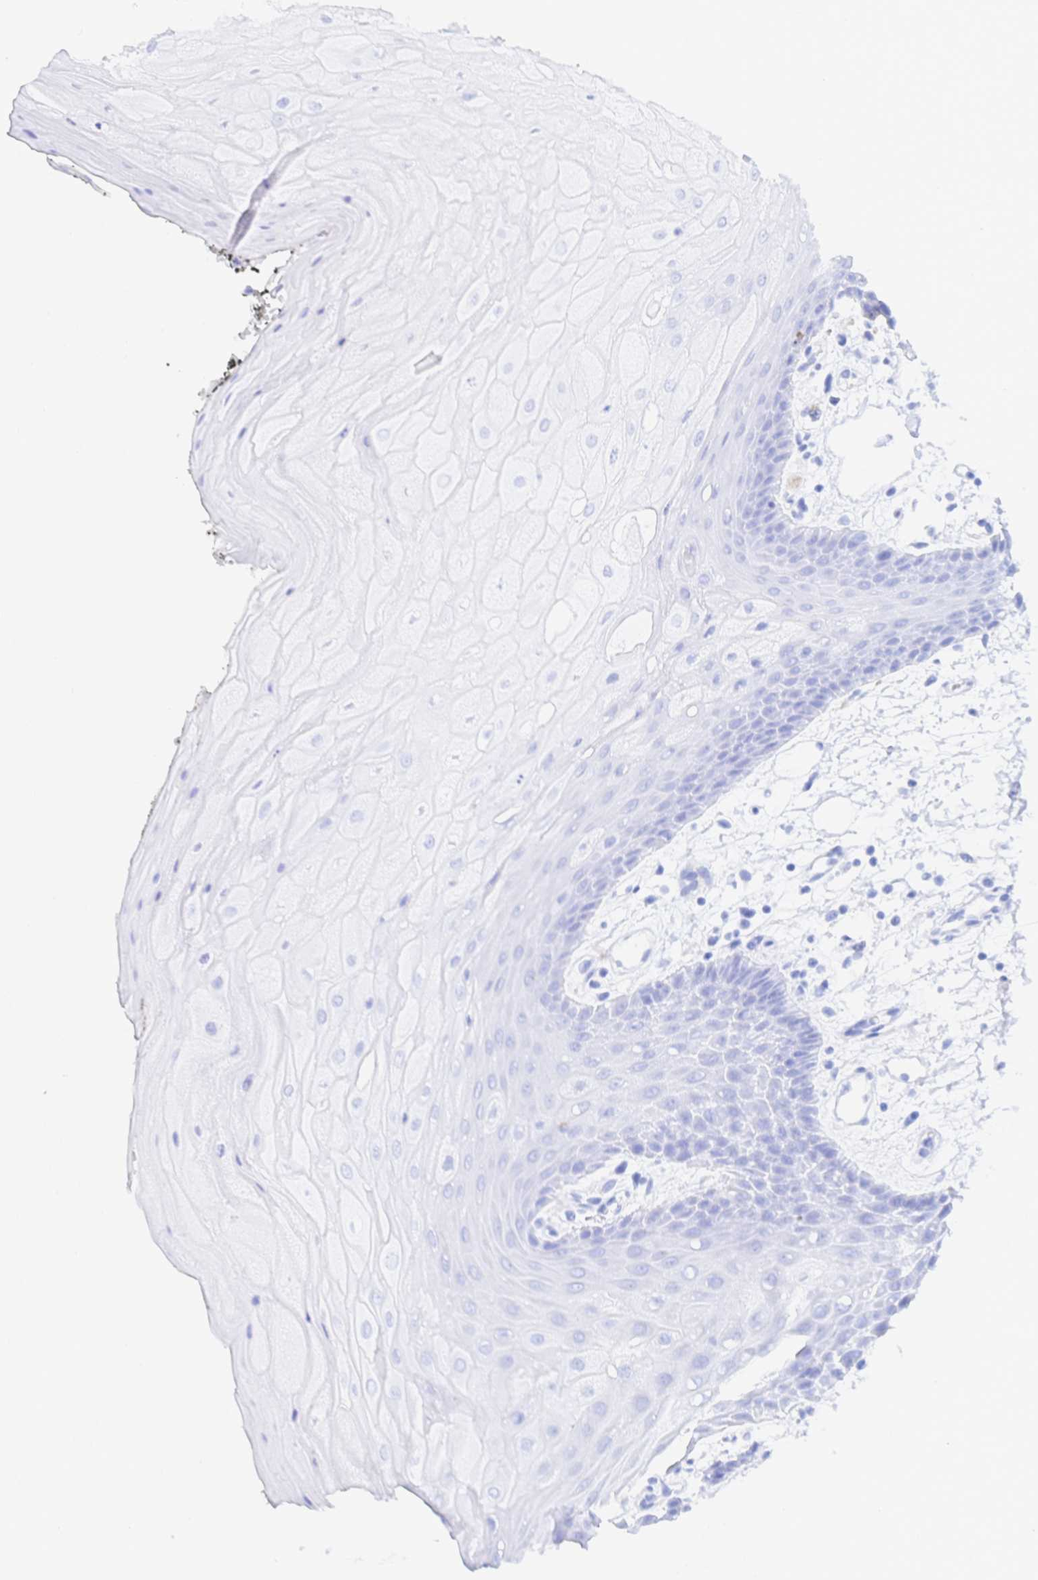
{"staining": {"intensity": "negative", "quantity": "none", "location": "none"}, "tissue": "oral mucosa", "cell_type": "Squamous epithelial cells", "image_type": "normal", "snomed": [{"axis": "morphology", "description": "Normal tissue, NOS"}, {"axis": "topography", "description": "Oral tissue"}, {"axis": "topography", "description": "Tounge, NOS"}], "caption": "The micrograph demonstrates no staining of squamous epithelial cells in unremarkable oral mucosa. (DAB (3,3'-diaminobenzidine) immunohistochemistry with hematoxylin counter stain).", "gene": "UMOD", "patient": {"sex": "female", "age": 59}}